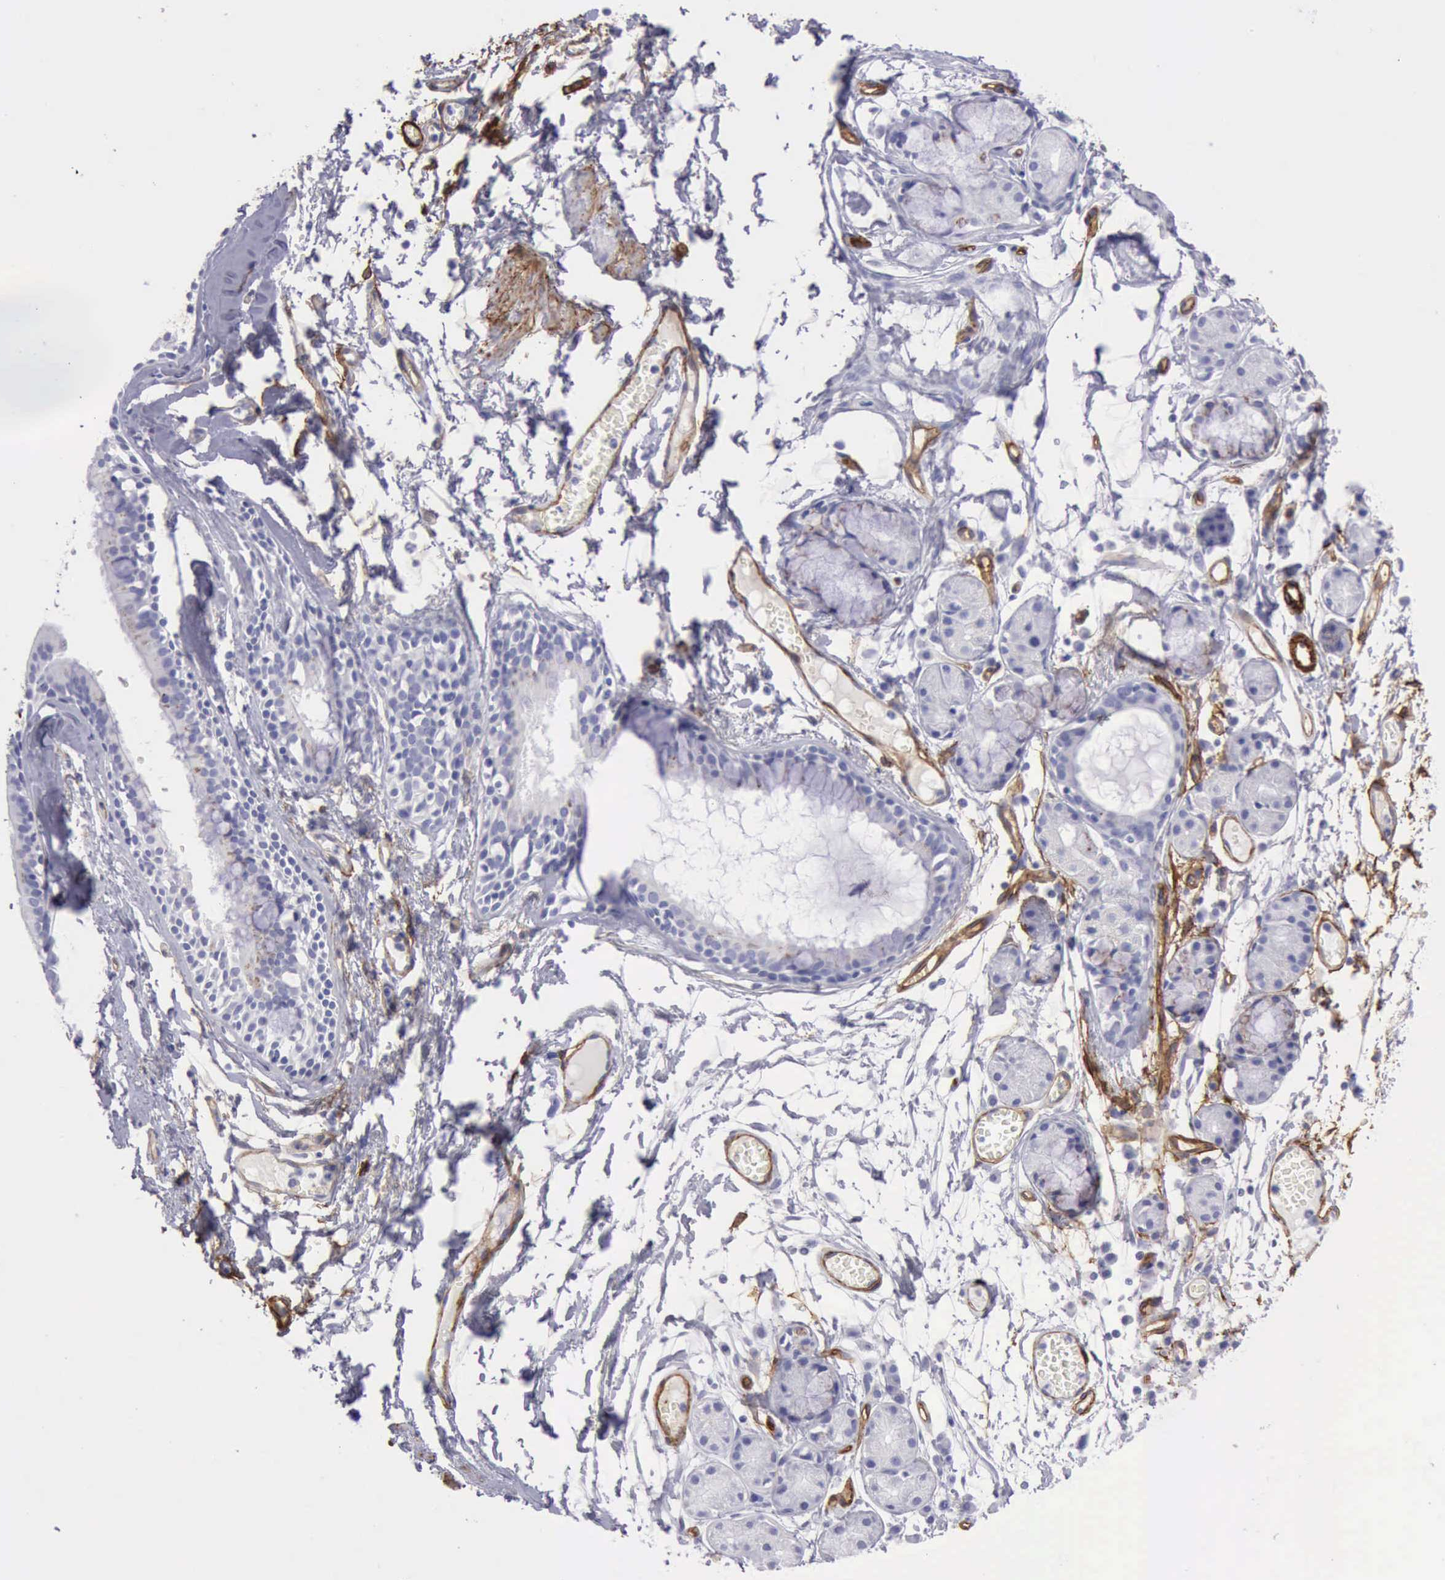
{"staining": {"intensity": "negative", "quantity": "none", "location": "none"}, "tissue": "bronchus", "cell_type": "Respiratory epithelial cells", "image_type": "normal", "snomed": [{"axis": "morphology", "description": "Normal tissue, NOS"}, {"axis": "topography", "description": "Bronchus"}, {"axis": "topography", "description": "Lung"}], "caption": "High magnification brightfield microscopy of benign bronchus stained with DAB (brown) and counterstained with hematoxylin (blue): respiratory epithelial cells show no significant positivity.", "gene": "AOC3", "patient": {"sex": "female", "age": 56}}